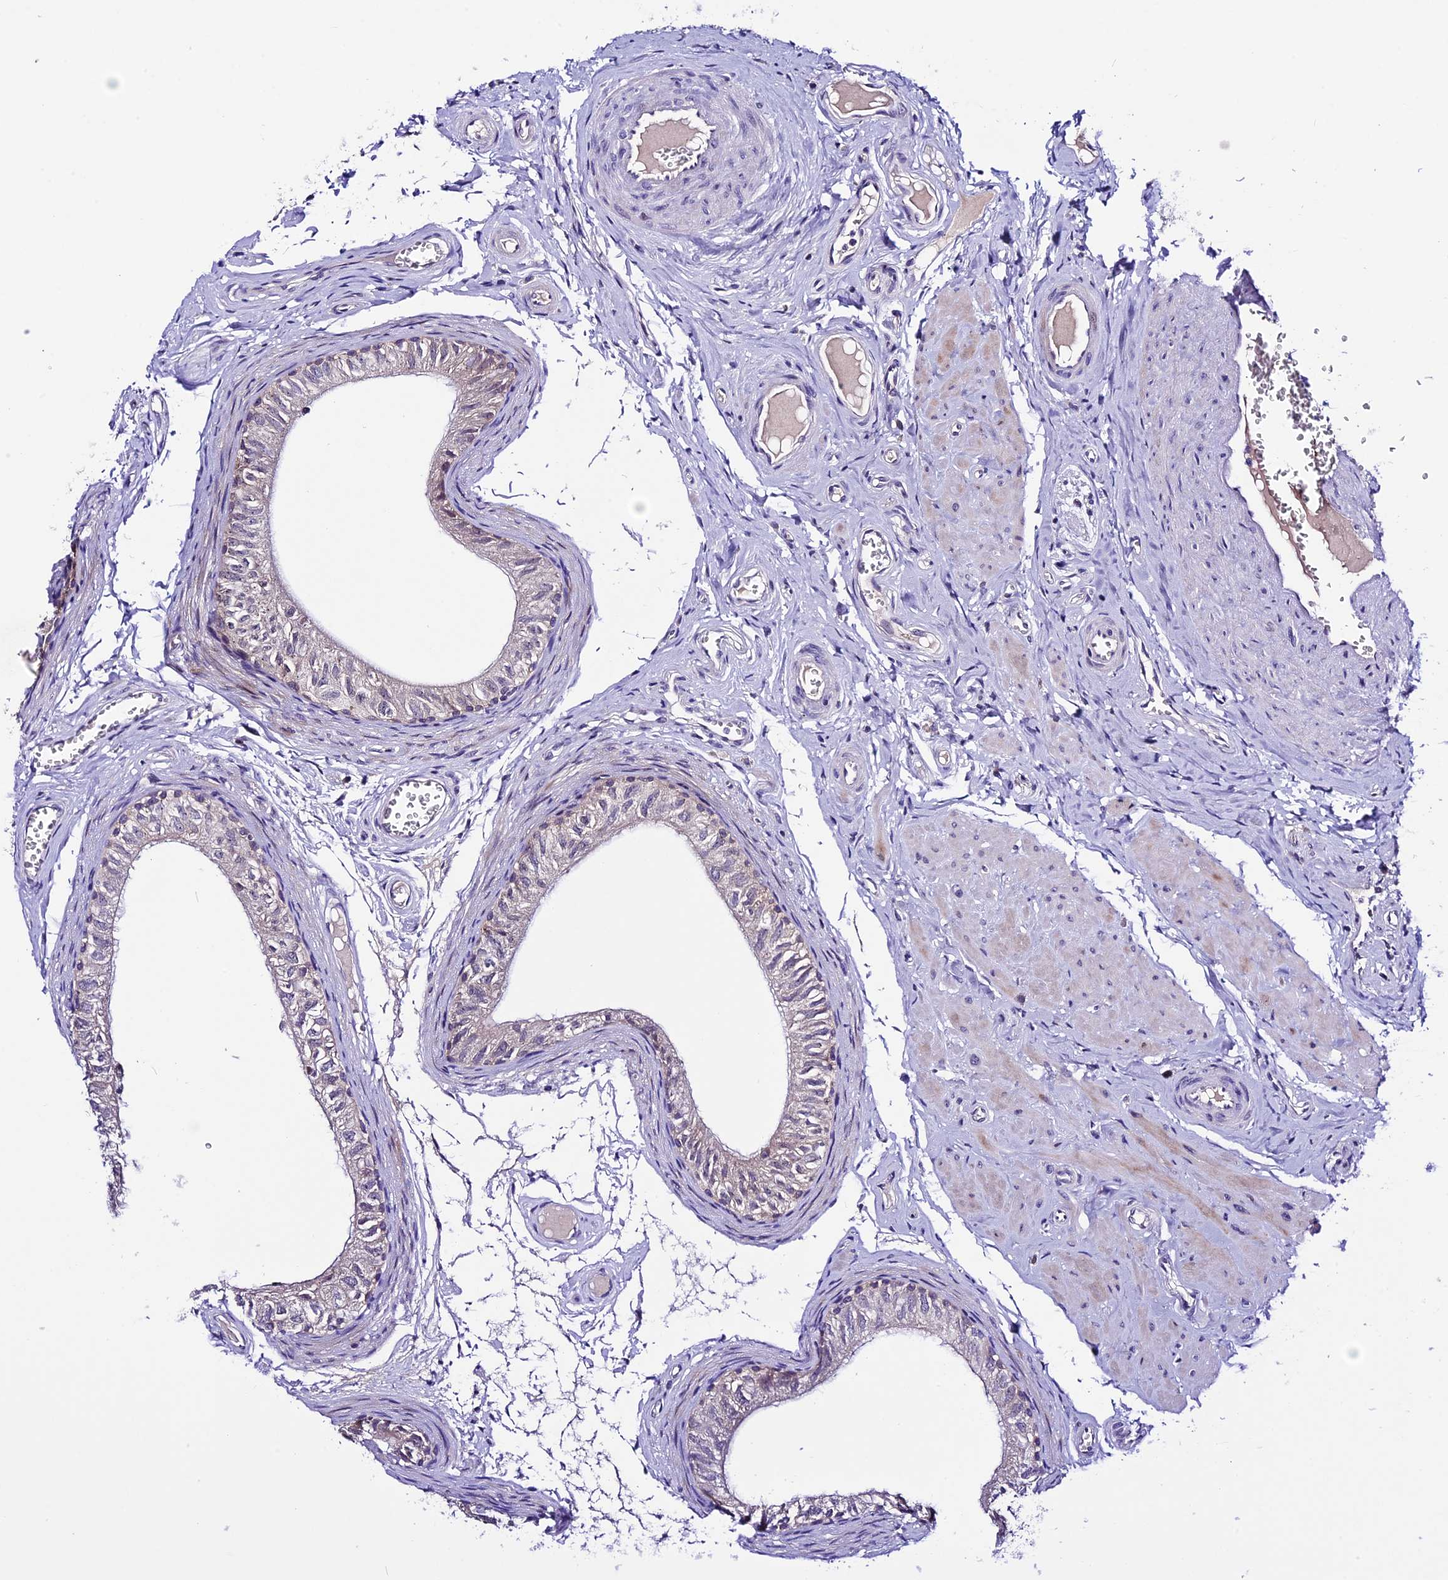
{"staining": {"intensity": "weak", "quantity": "<25%", "location": "cytoplasmic/membranous"}, "tissue": "epididymis", "cell_type": "Glandular cells", "image_type": "normal", "snomed": [{"axis": "morphology", "description": "Normal tissue, NOS"}, {"axis": "topography", "description": "Epididymis"}], "caption": "Immunohistochemical staining of unremarkable epididymis displays no significant expression in glandular cells. Nuclei are stained in blue.", "gene": "XKR7", "patient": {"sex": "male", "age": 42}}